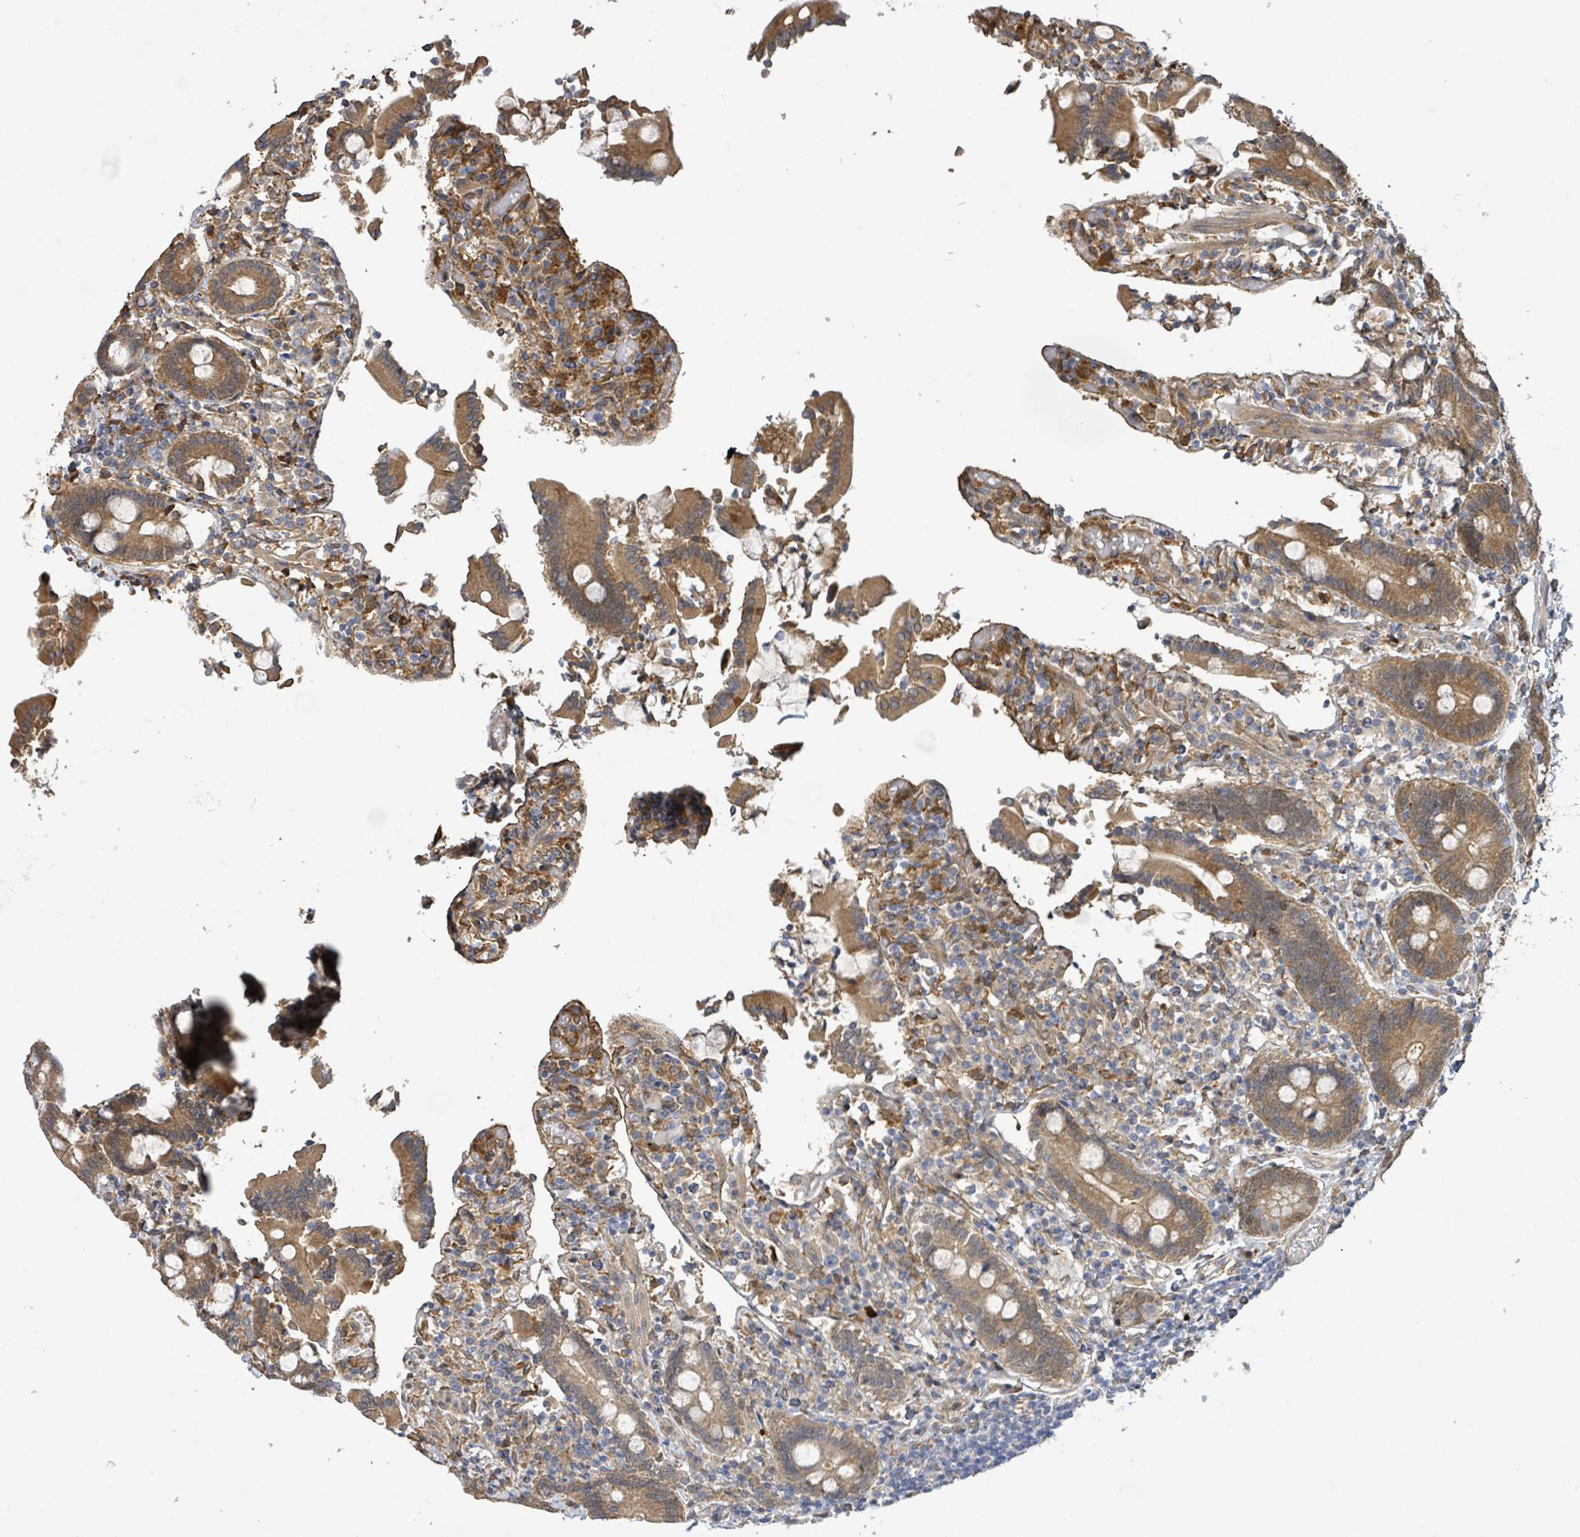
{"staining": {"intensity": "strong", "quantity": ">75%", "location": "cytoplasmic/membranous"}, "tissue": "duodenum", "cell_type": "Glandular cells", "image_type": "normal", "snomed": [{"axis": "morphology", "description": "Normal tissue, NOS"}, {"axis": "topography", "description": "Duodenum"}], "caption": "Human duodenum stained for a protein (brown) exhibits strong cytoplasmic/membranous positive expression in about >75% of glandular cells.", "gene": "ARPIN", "patient": {"sex": "male", "age": 55}}